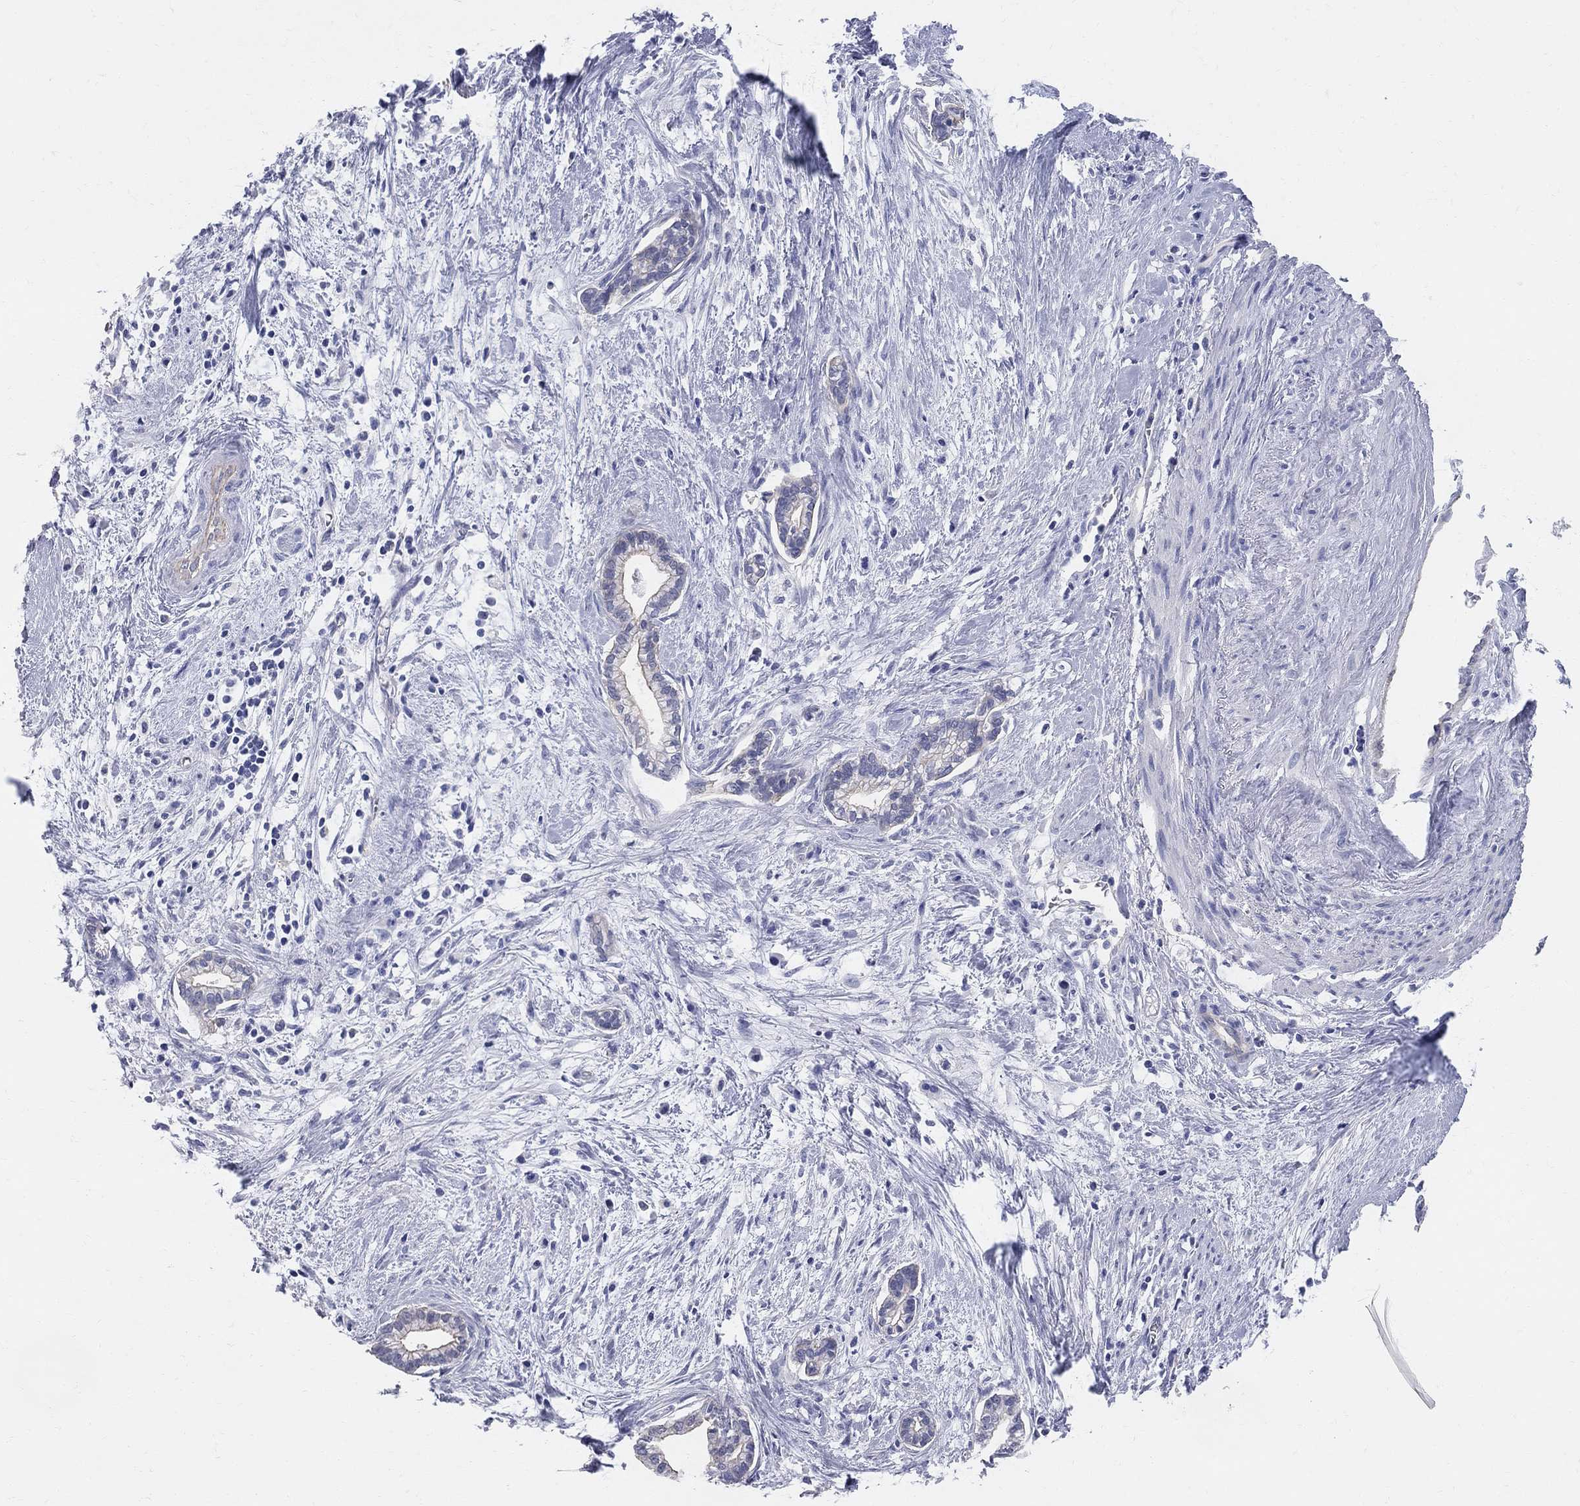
{"staining": {"intensity": "weak", "quantity": "<25%", "location": "cytoplasmic/membranous"}, "tissue": "cervical cancer", "cell_type": "Tumor cells", "image_type": "cancer", "snomed": [{"axis": "morphology", "description": "Adenocarcinoma, NOS"}, {"axis": "topography", "description": "Cervix"}], "caption": "Micrograph shows no significant protein positivity in tumor cells of adenocarcinoma (cervical). (DAB (3,3'-diaminobenzidine) immunohistochemistry (IHC) with hematoxylin counter stain).", "gene": "AOX1", "patient": {"sex": "female", "age": 62}}